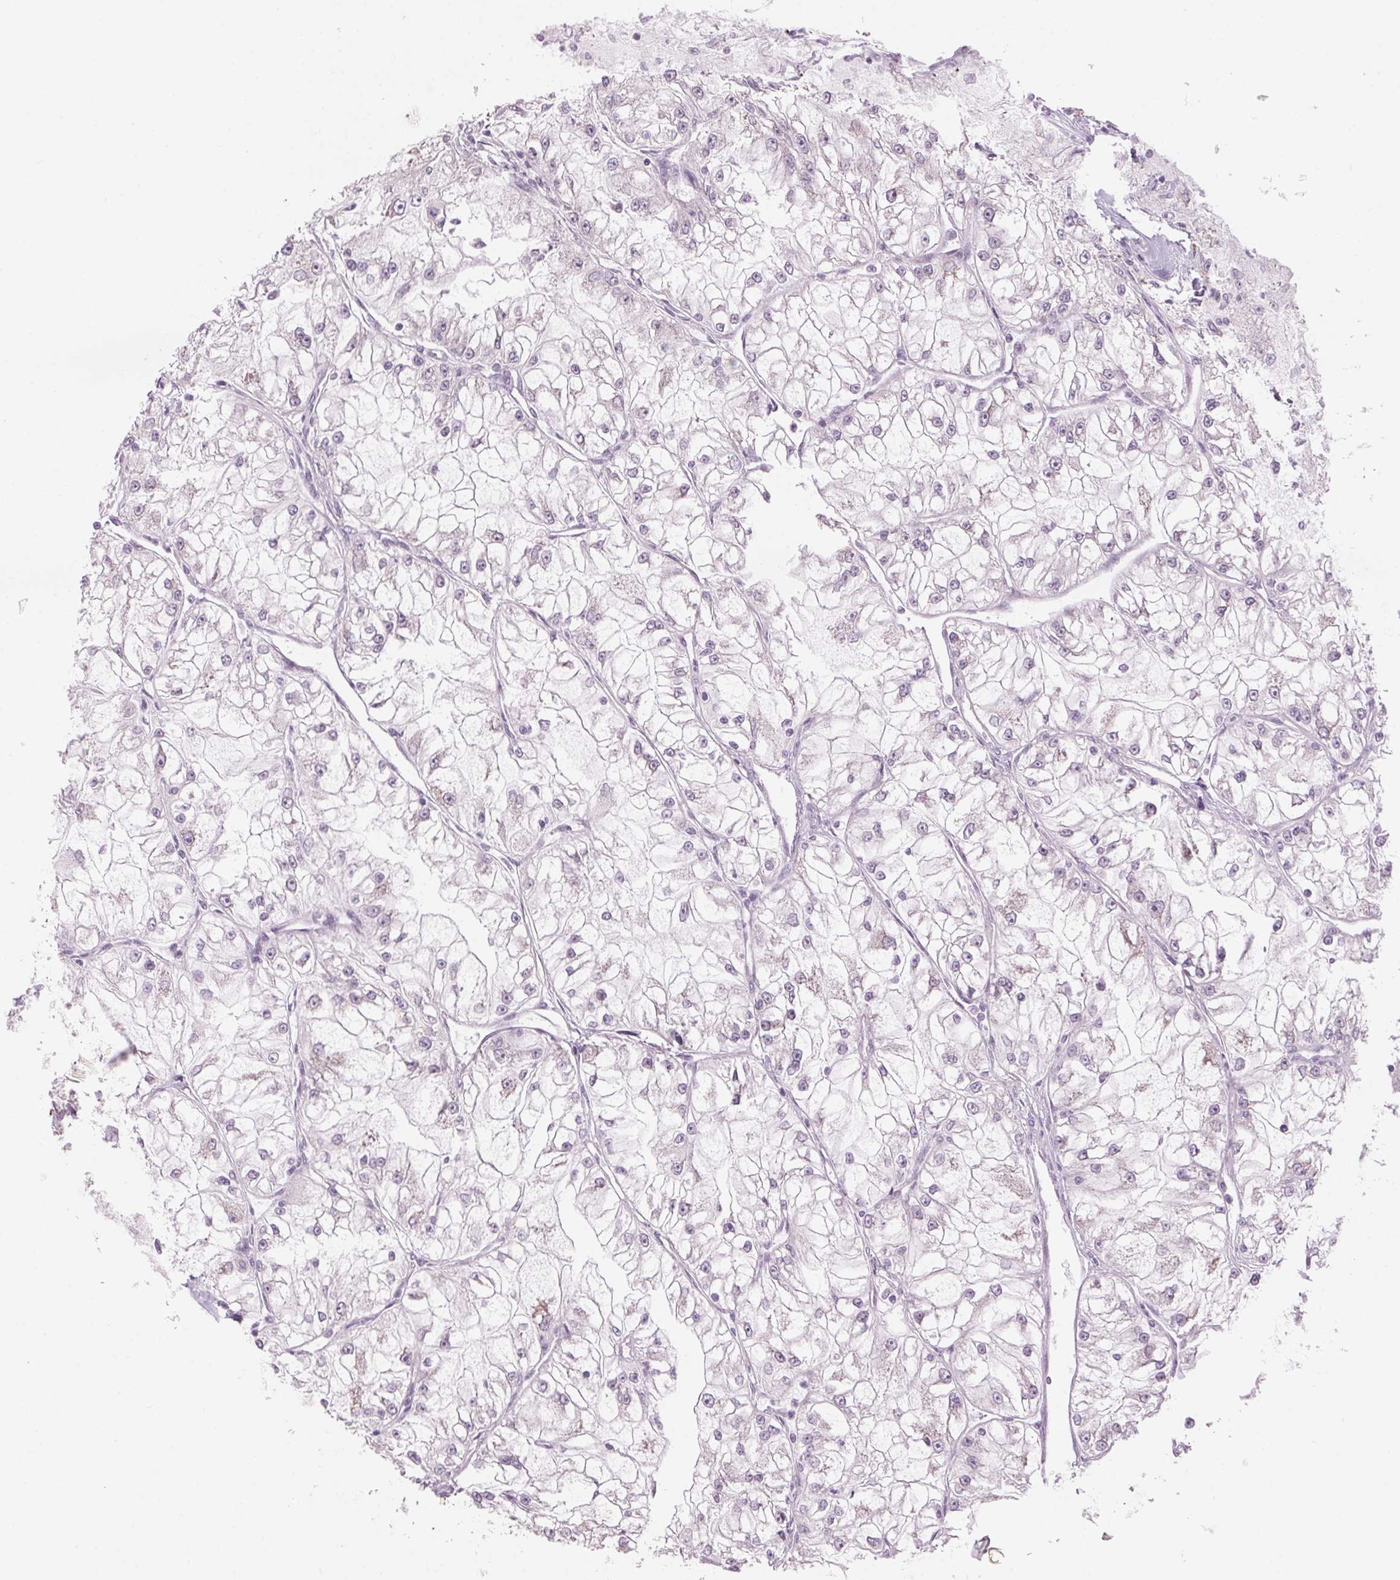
{"staining": {"intensity": "negative", "quantity": "none", "location": "none"}, "tissue": "renal cancer", "cell_type": "Tumor cells", "image_type": "cancer", "snomed": [{"axis": "morphology", "description": "Adenocarcinoma, NOS"}, {"axis": "topography", "description": "Kidney"}], "caption": "Micrograph shows no protein expression in tumor cells of renal cancer (adenocarcinoma) tissue.", "gene": "GNMT", "patient": {"sex": "female", "age": 72}}